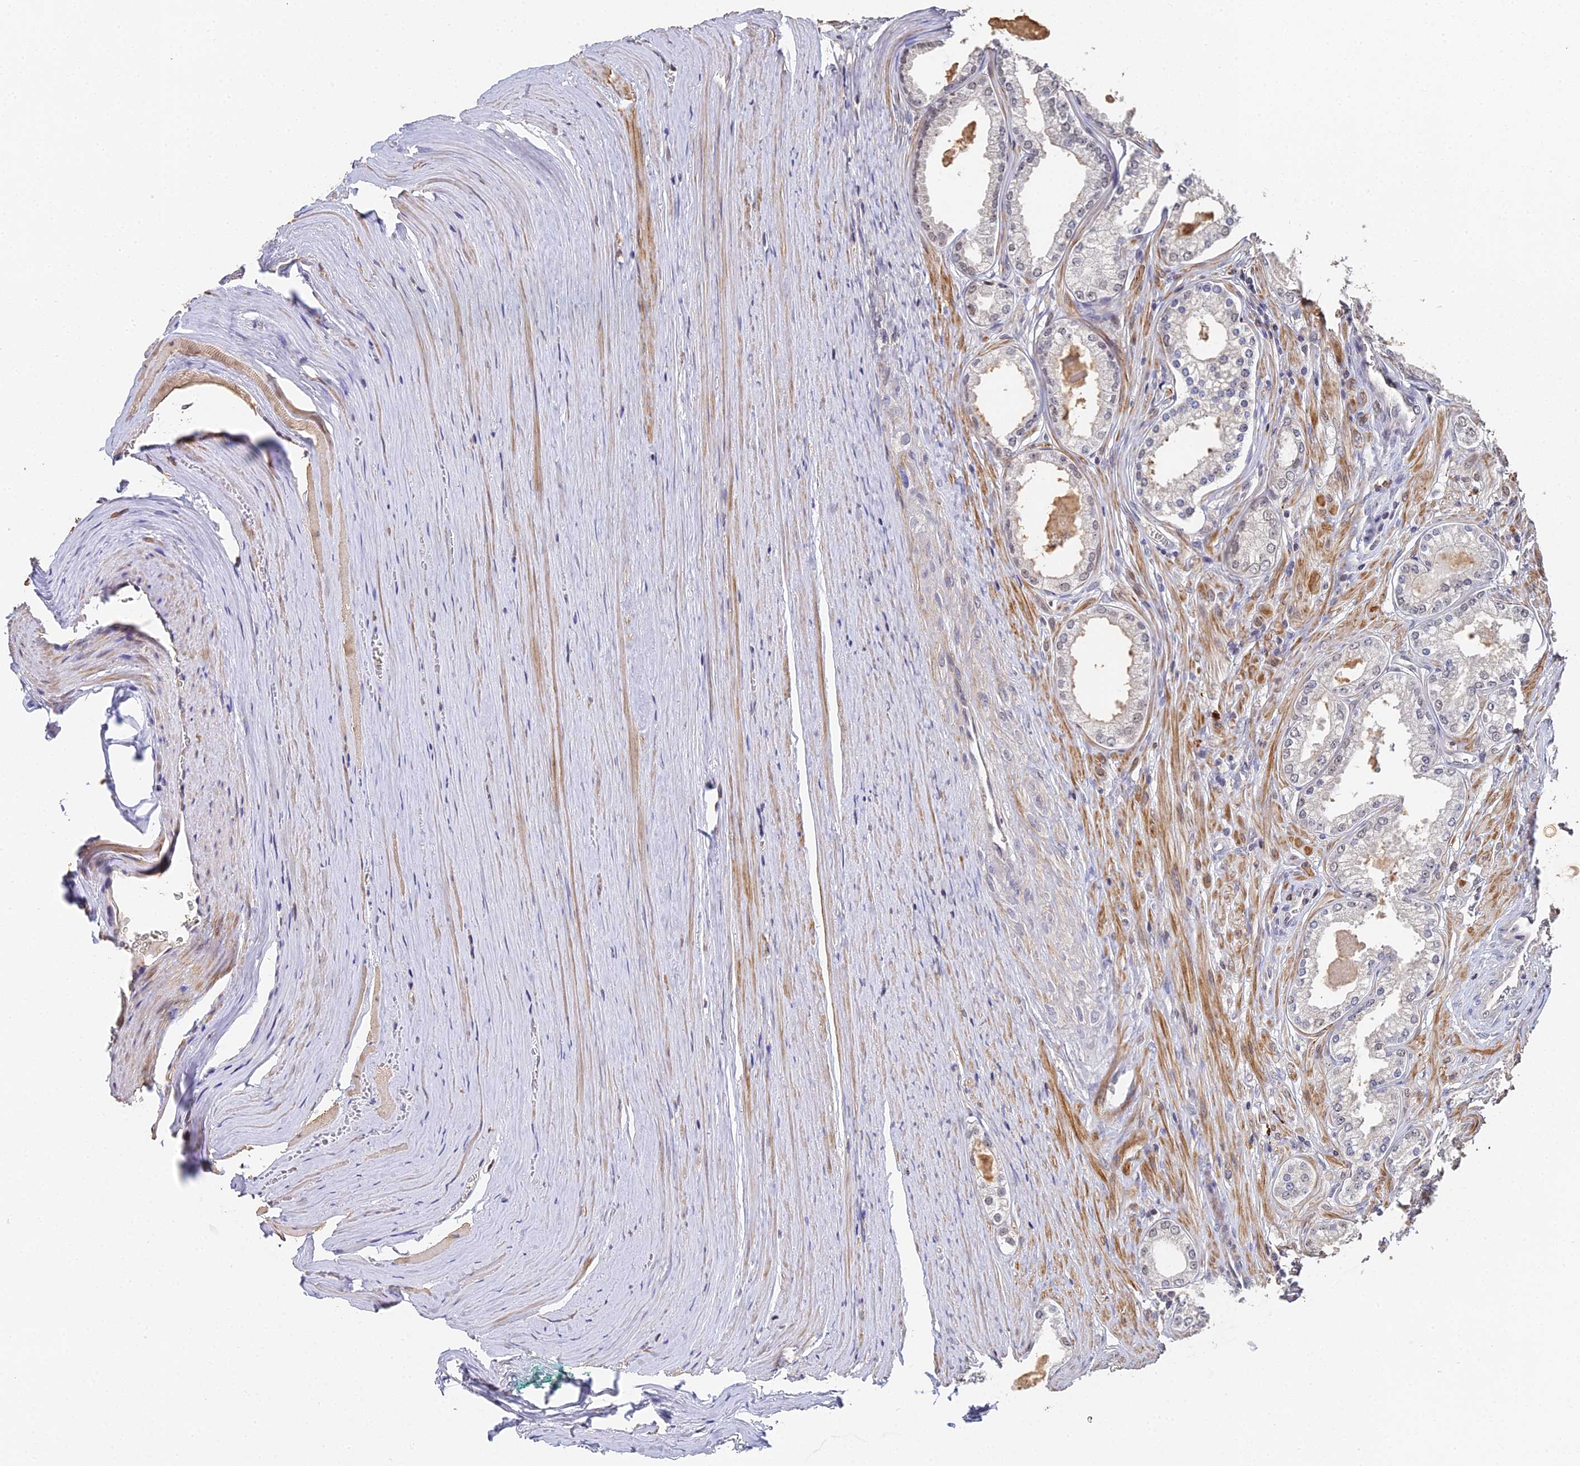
{"staining": {"intensity": "negative", "quantity": "none", "location": "none"}, "tissue": "prostate cancer", "cell_type": "Tumor cells", "image_type": "cancer", "snomed": [{"axis": "morphology", "description": "Adenocarcinoma, High grade"}, {"axis": "topography", "description": "Prostate"}], "caption": "Prostate cancer (high-grade adenocarcinoma) stained for a protein using immunohistochemistry (IHC) exhibits no expression tumor cells.", "gene": "LSM5", "patient": {"sex": "male", "age": 68}}